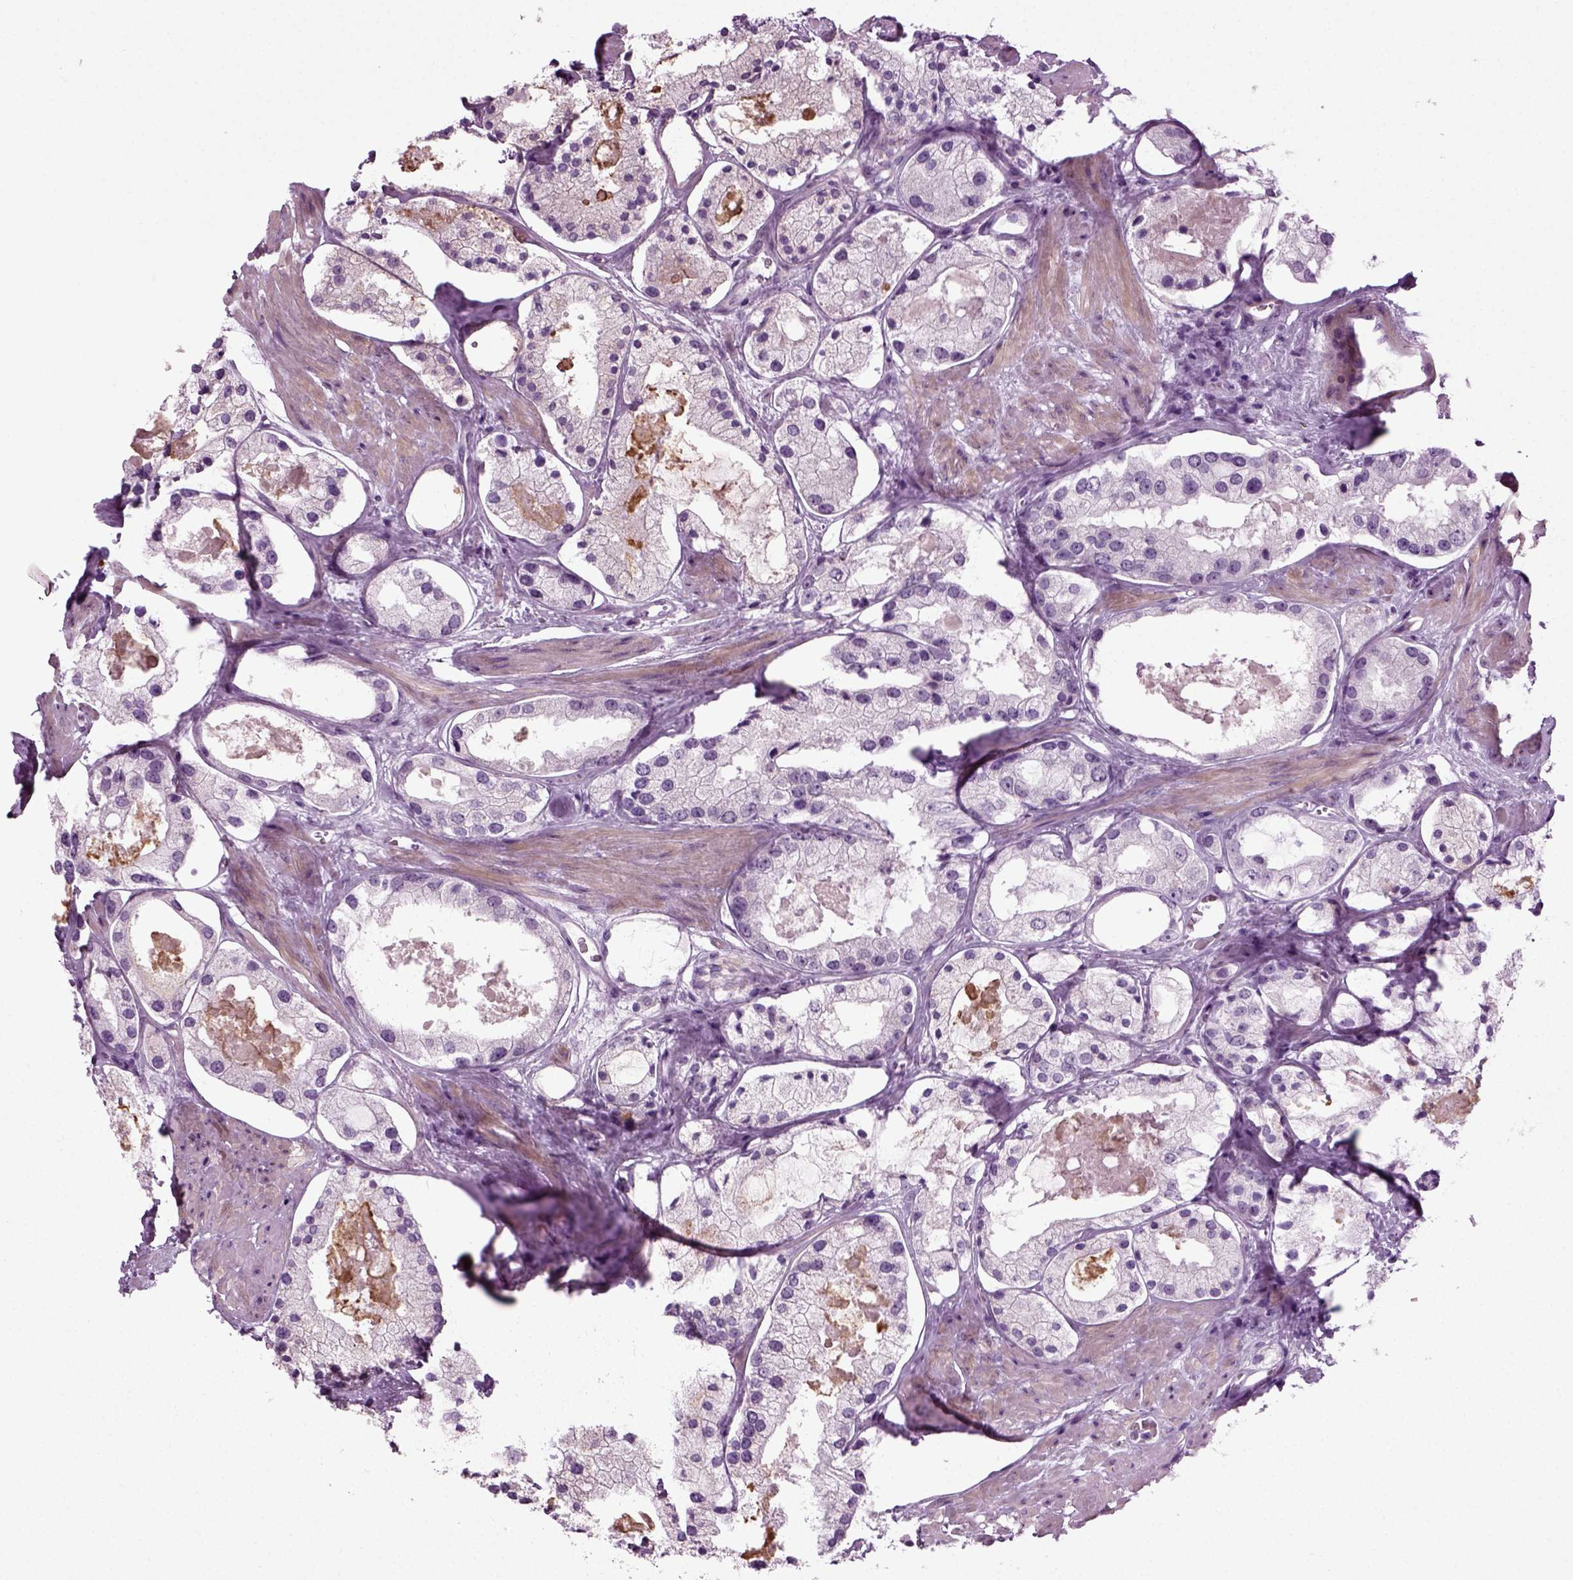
{"staining": {"intensity": "negative", "quantity": "none", "location": "none"}, "tissue": "prostate cancer", "cell_type": "Tumor cells", "image_type": "cancer", "snomed": [{"axis": "morphology", "description": "Adenocarcinoma, NOS"}, {"axis": "morphology", "description": "Adenocarcinoma, High grade"}, {"axis": "topography", "description": "Prostate"}], "caption": "Histopathology image shows no protein expression in tumor cells of prostate cancer (high-grade adenocarcinoma) tissue.", "gene": "ZC2HC1C", "patient": {"sex": "male", "age": 64}}